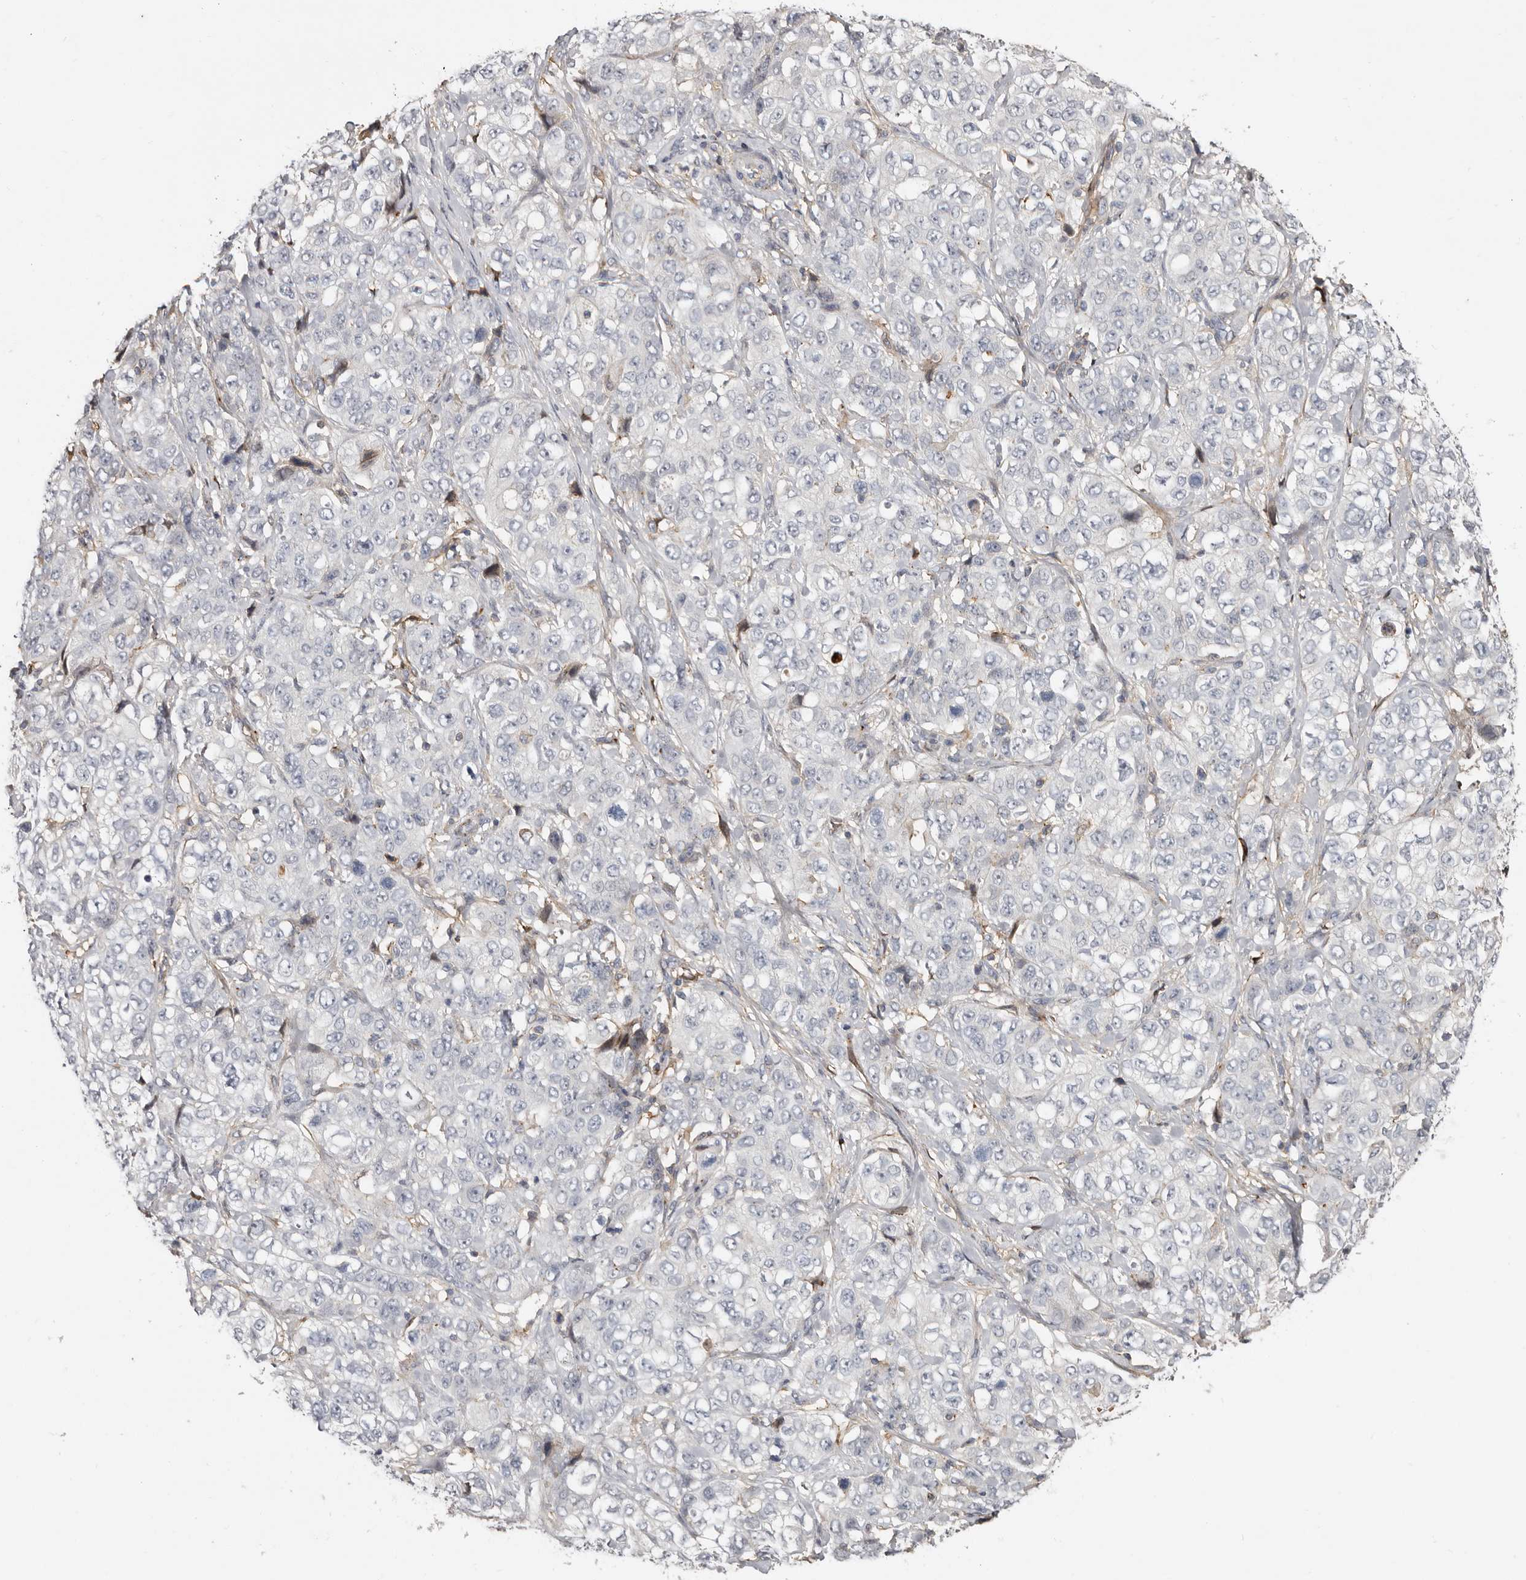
{"staining": {"intensity": "negative", "quantity": "none", "location": "none"}, "tissue": "stomach cancer", "cell_type": "Tumor cells", "image_type": "cancer", "snomed": [{"axis": "morphology", "description": "Adenocarcinoma, NOS"}, {"axis": "topography", "description": "Stomach"}], "caption": "An IHC image of stomach cancer is shown. There is no staining in tumor cells of stomach cancer. Brightfield microscopy of immunohistochemistry (IHC) stained with DAB (3,3'-diaminobenzidine) (brown) and hematoxylin (blue), captured at high magnification.", "gene": "KIF26B", "patient": {"sex": "male", "age": 48}}